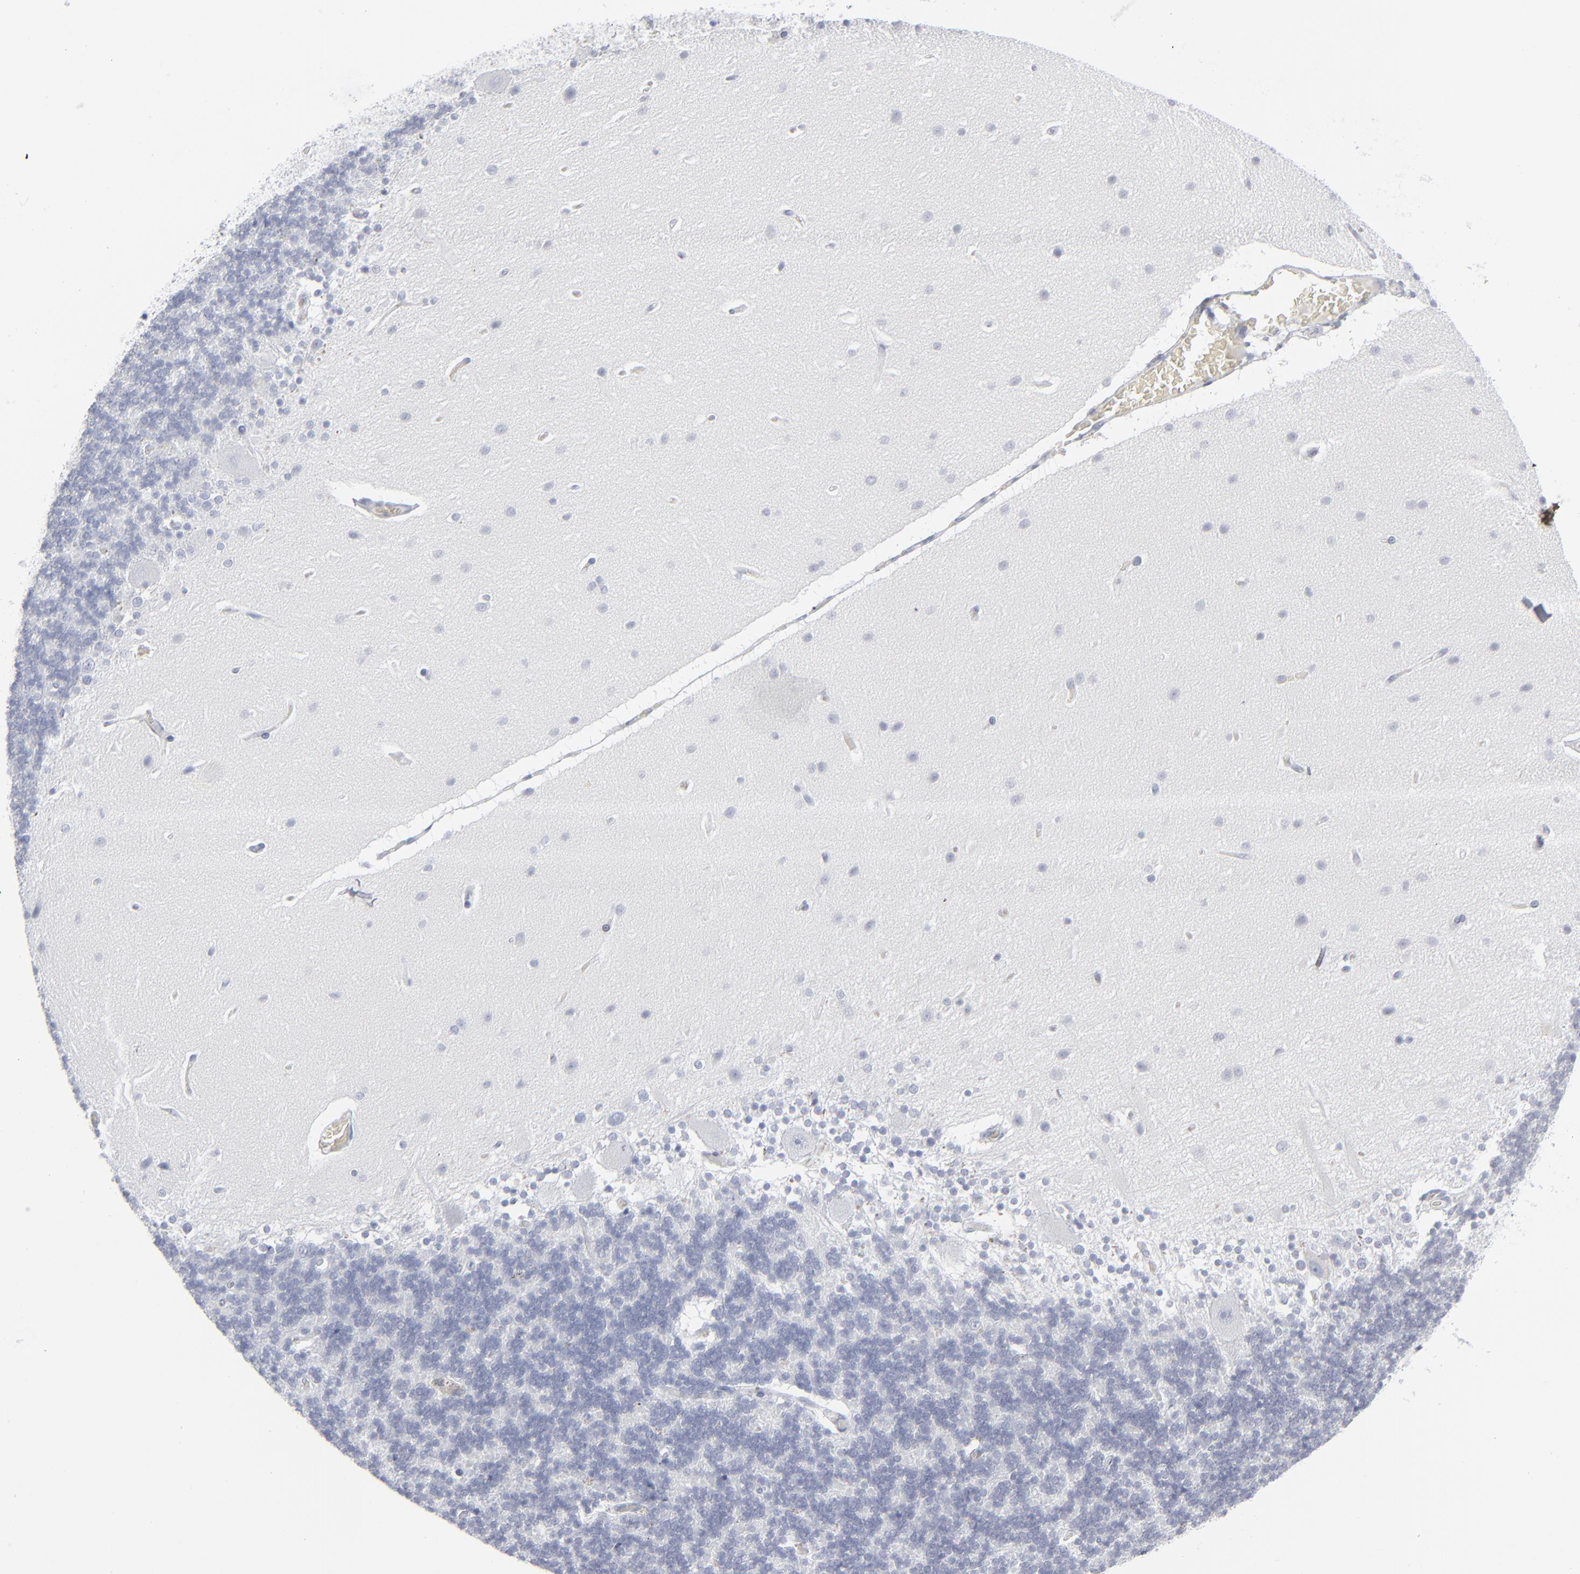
{"staining": {"intensity": "negative", "quantity": "none", "location": "none"}, "tissue": "cerebellum", "cell_type": "Cells in granular layer", "image_type": "normal", "snomed": [{"axis": "morphology", "description": "Normal tissue, NOS"}, {"axis": "topography", "description": "Cerebellum"}], "caption": "Immunohistochemistry (IHC) histopathology image of unremarkable cerebellum: human cerebellum stained with DAB (3,3'-diaminobenzidine) reveals no significant protein expression in cells in granular layer. Brightfield microscopy of IHC stained with DAB (brown) and hematoxylin (blue), captured at high magnification.", "gene": "MSLN", "patient": {"sex": "female", "age": 54}}